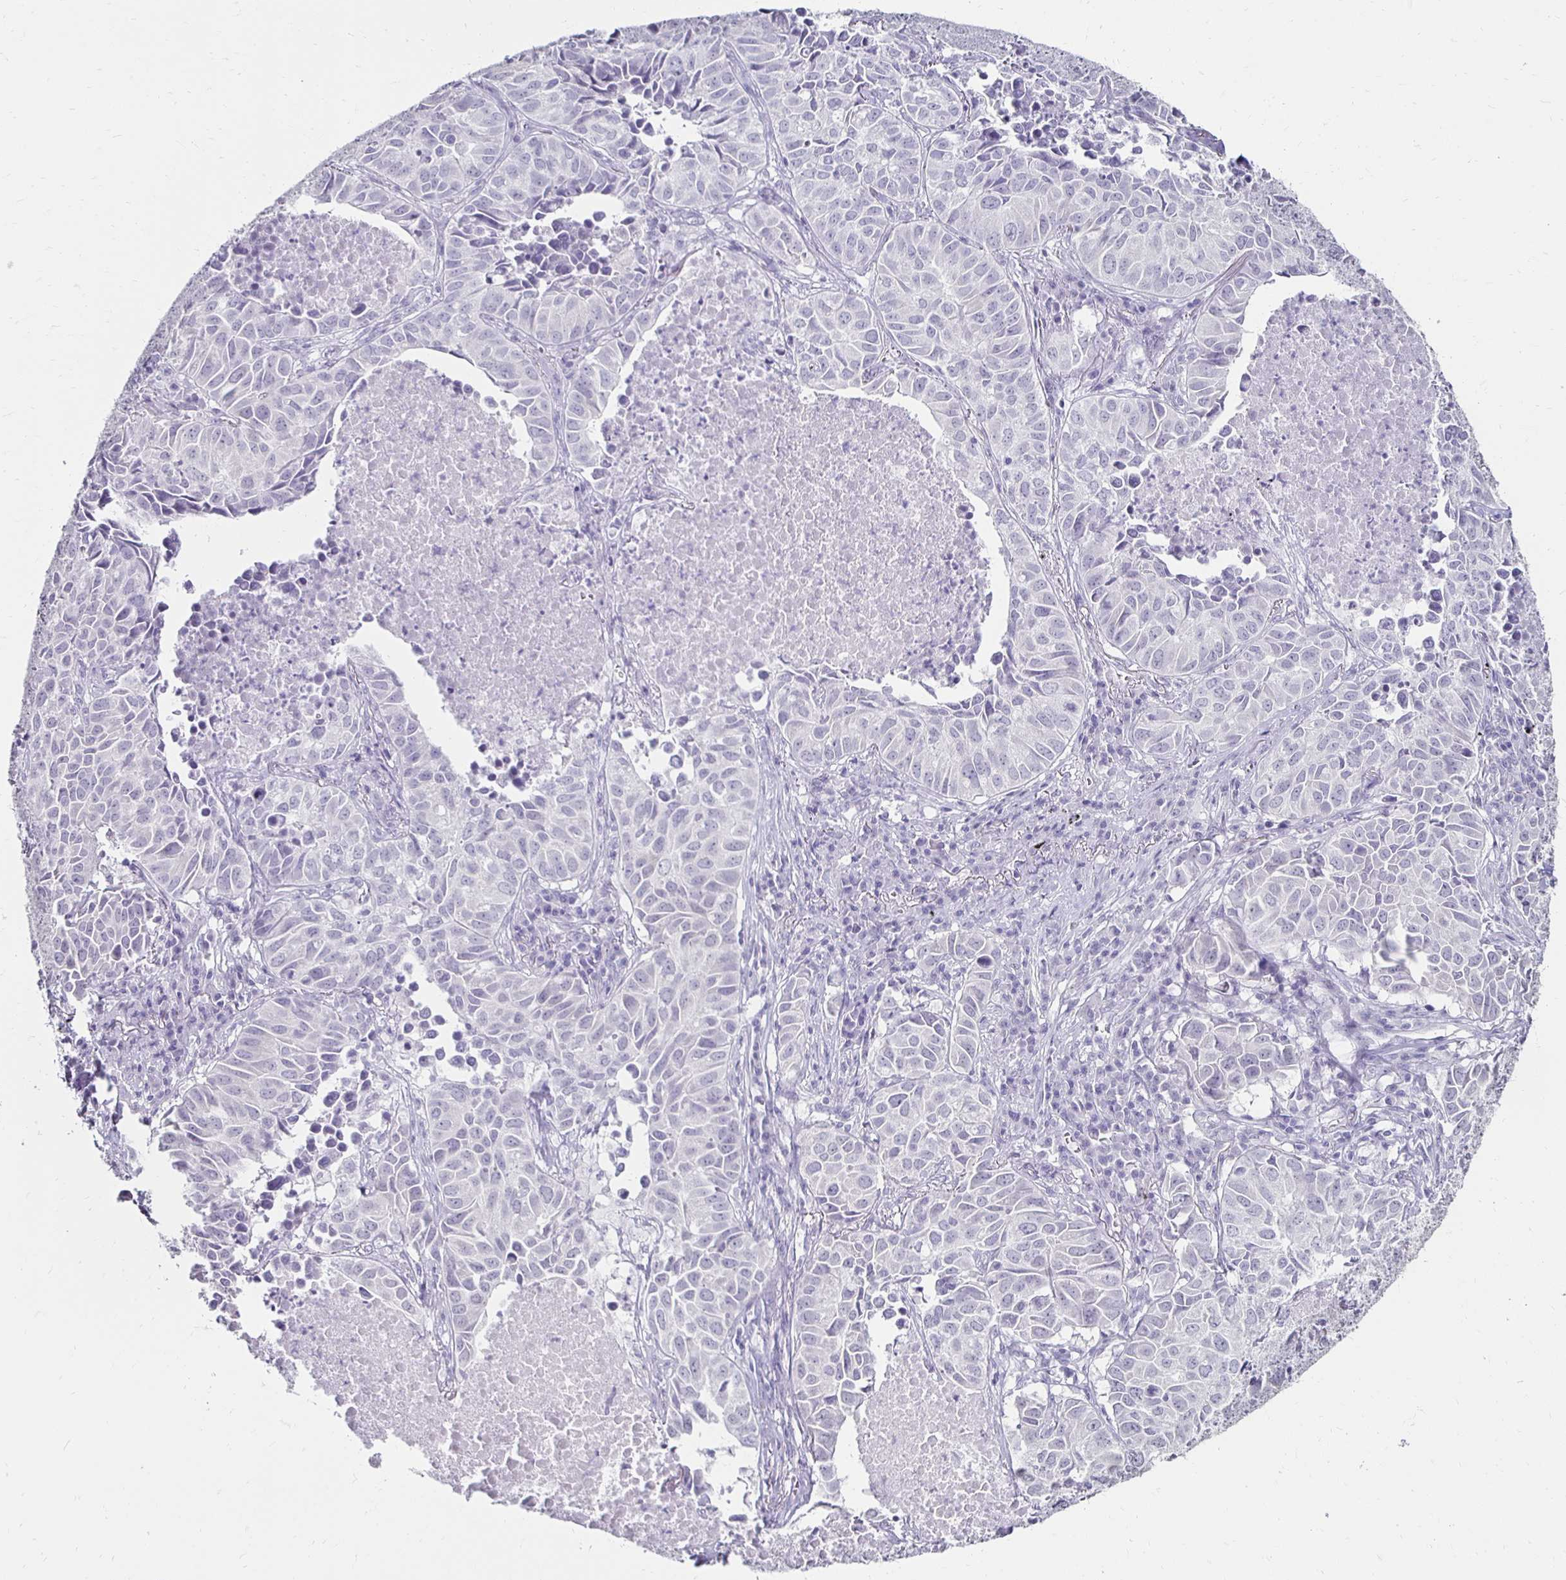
{"staining": {"intensity": "negative", "quantity": "none", "location": "none"}, "tissue": "lung cancer", "cell_type": "Tumor cells", "image_type": "cancer", "snomed": [{"axis": "morphology", "description": "Adenocarcinoma, NOS"}, {"axis": "topography", "description": "Lung"}], "caption": "This is an immunohistochemistry (IHC) photomicrograph of lung cancer (adenocarcinoma). There is no staining in tumor cells.", "gene": "TOMM34", "patient": {"sex": "female", "age": 50}}